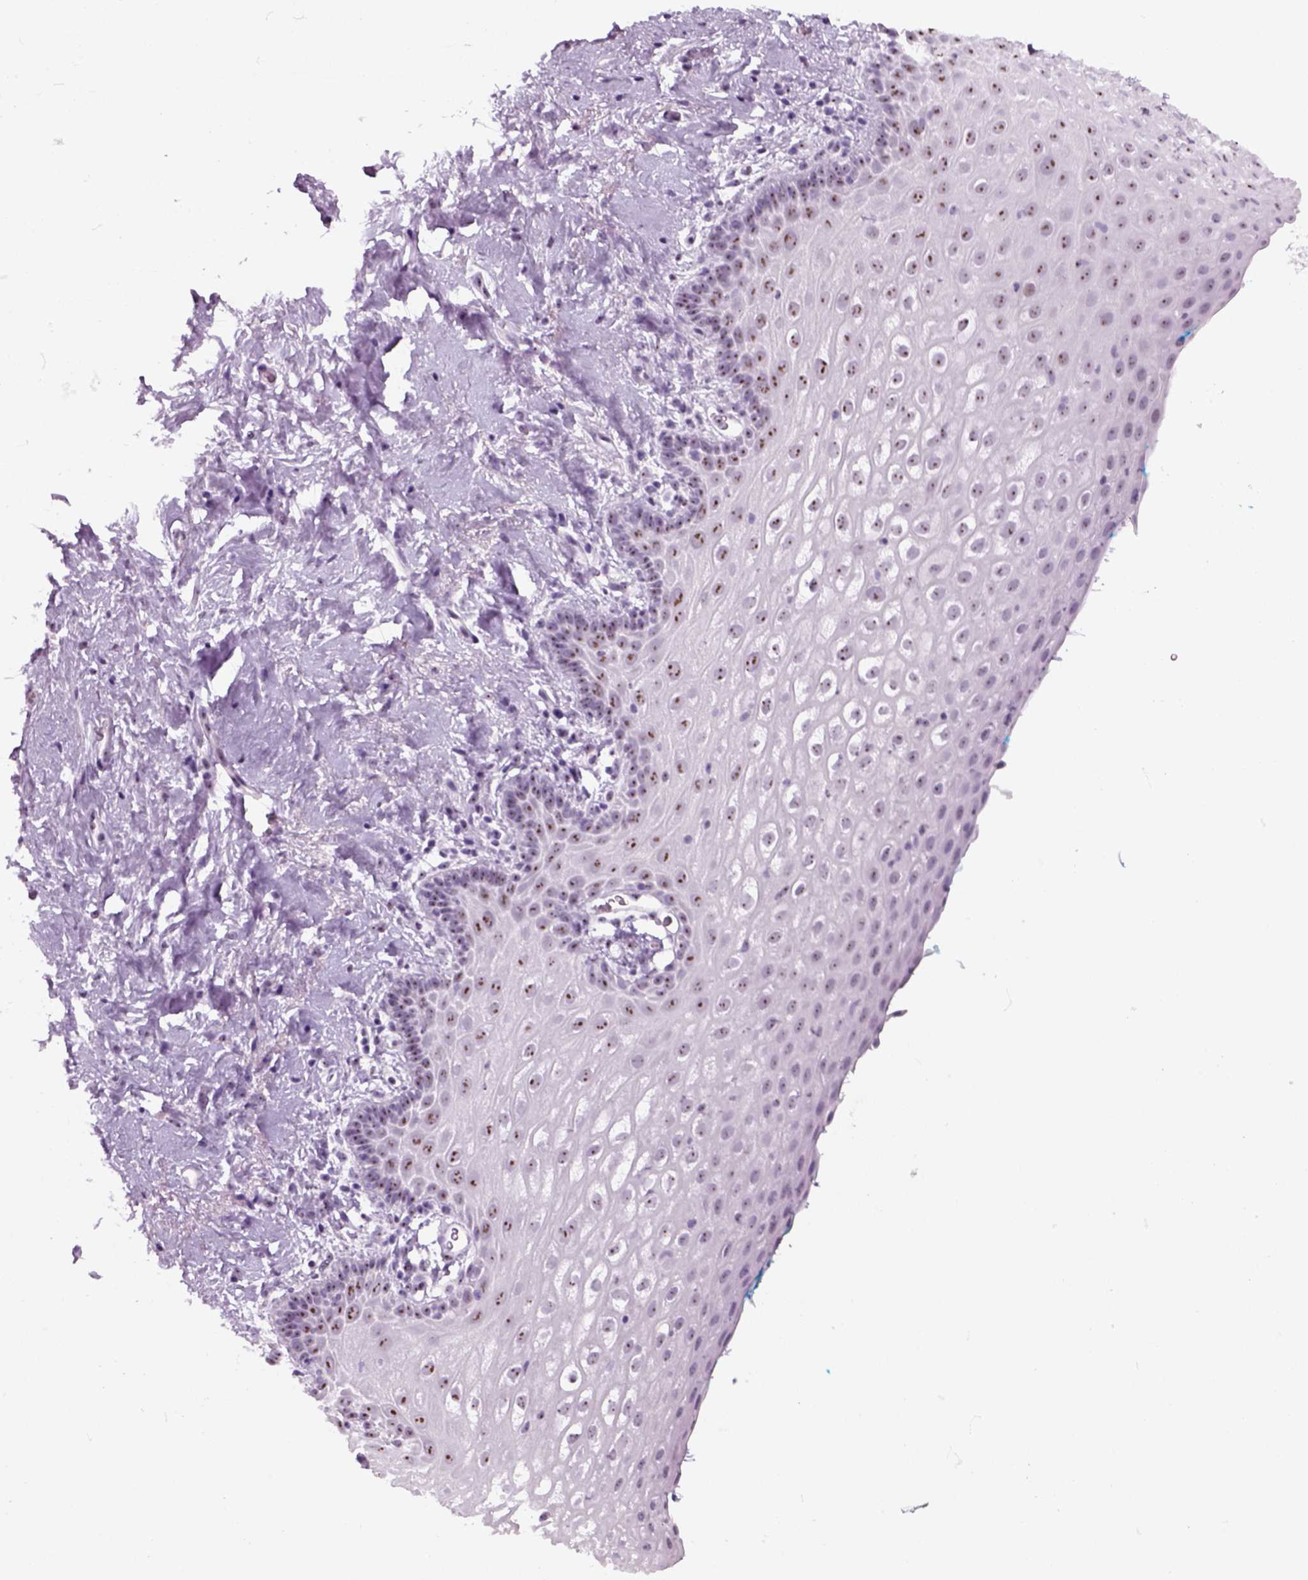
{"staining": {"intensity": "moderate", "quantity": "25%-75%", "location": "nuclear"}, "tissue": "vagina", "cell_type": "Squamous epithelial cells", "image_type": "normal", "snomed": [{"axis": "morphology", "description": "Normal tissue, NOS"}, {"axis": "morphology", "description": "Adenocarcinoma, NOS"}, {"axis": "topography", "description": "Rectum"}, {"axis": "topography", "description": "Vagina"}, {"axis": "topography", "description": "Peripheral nerve tissue"}], "caption": "A medium amount of moderate nuclear positivity is appreciated in about 25%-75% of squamous epithelial cells in unremarkable vagina. (Stains: DAB (3,3'-diaminobenzidine) in brown, nuclei in blue, Microscopy: brightfield microscopy at high magnification).", "gene": "ZNF865", "patient": {"sex": "female", "age": 71}}